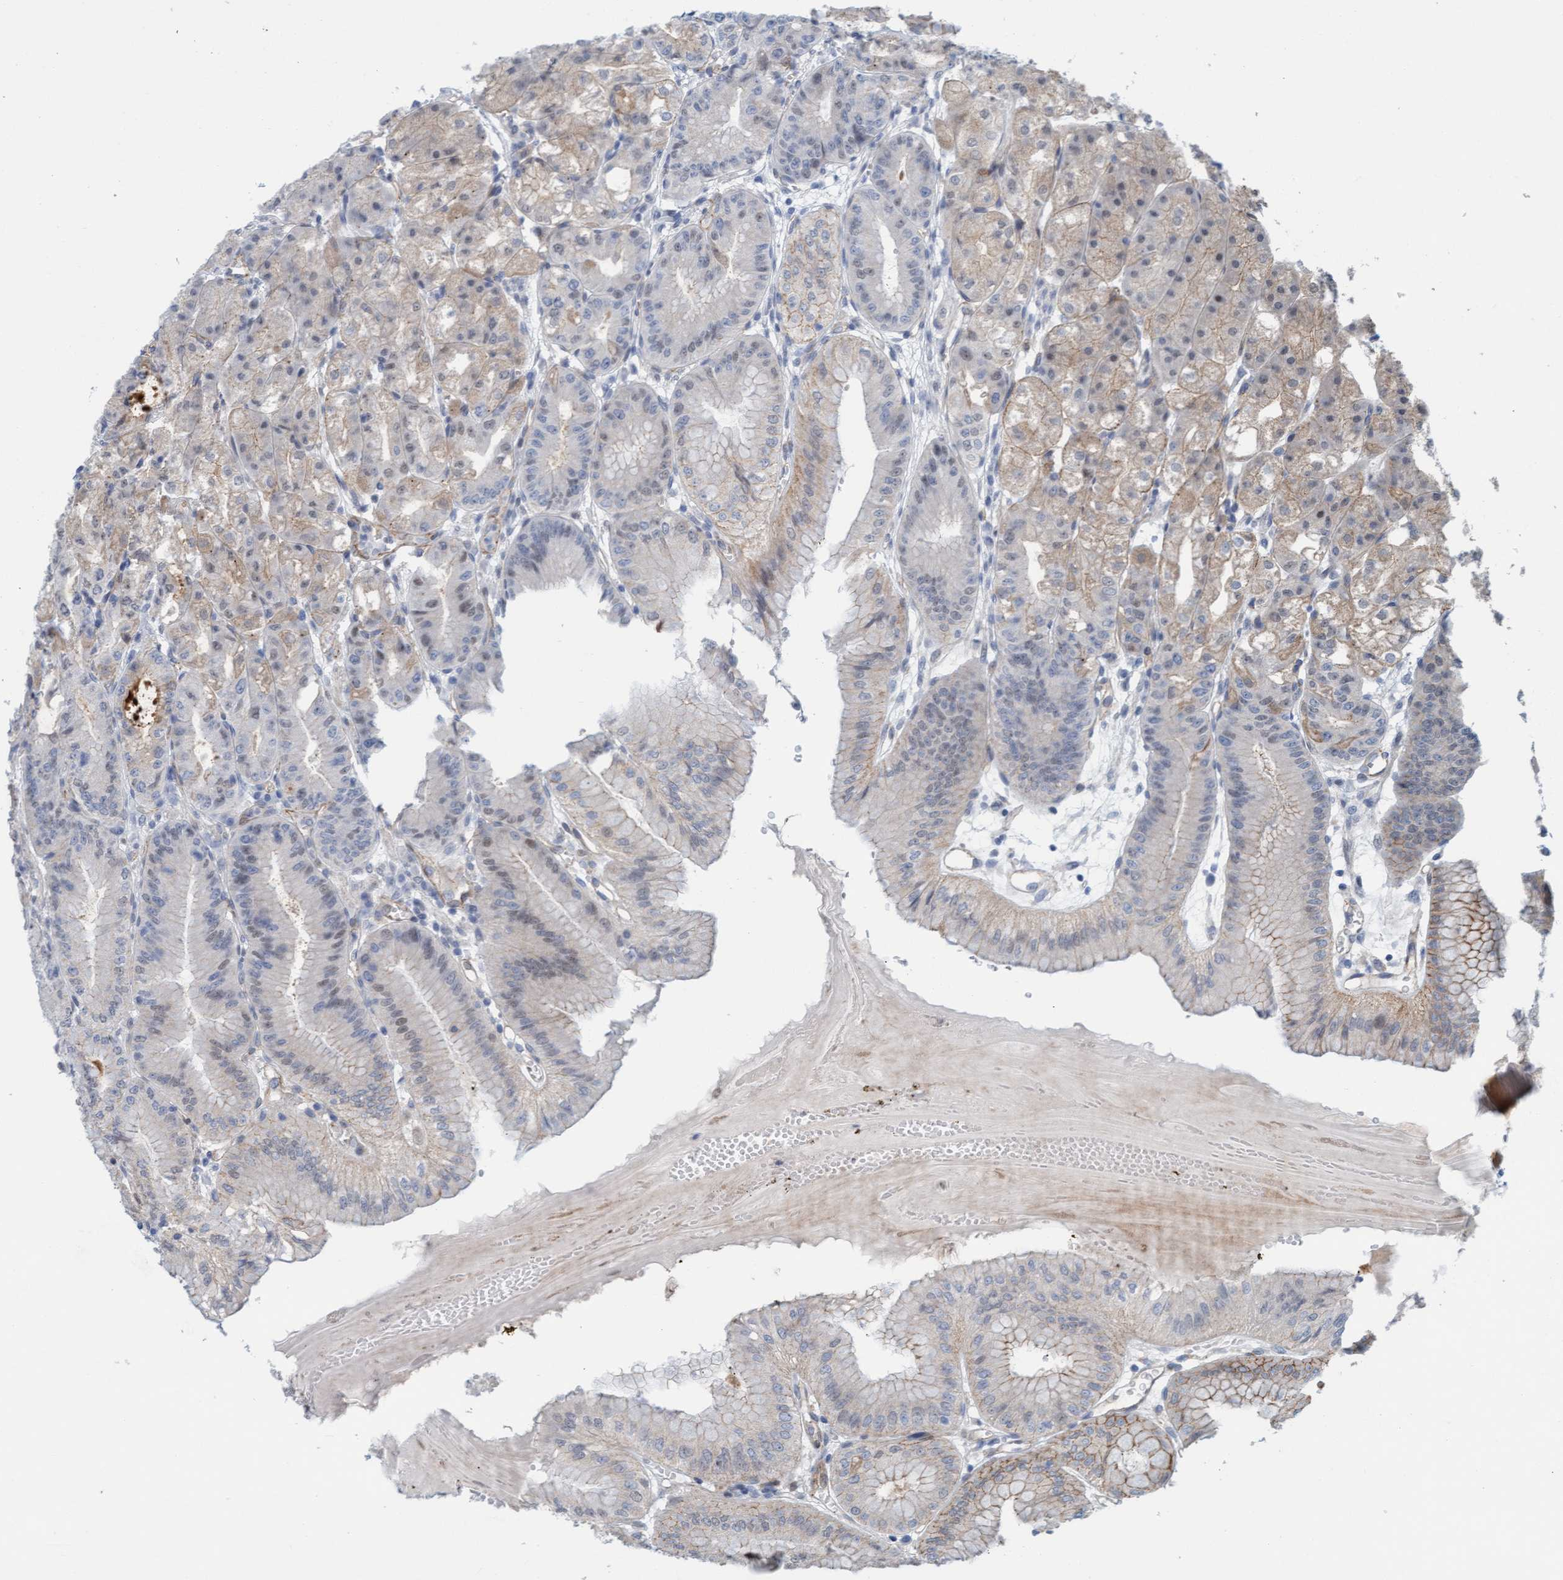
{"staining": {"intensity": "strong", "quantity": "25%-75%", "location": "cytoplasmic/membranous"}, "tissue": "stomach", "cell_type": "Glandular cells", "image_type": "normal", "snomed": [{"axis": "morphology", "description": "Normal tissue, NOS"}, {"axis": "topography", "description": "Stomach, lower"}], "caption": "Immunohistochemical staining of benign human stomach displays 25%-75% levels of strong cytoplasmic/membranous protein staining in approximately 25%-75% of glandular cells. Nuclei are stained in blue.", "gene": "KRBA2", "patient": {"sex": "male", "age": 71}}